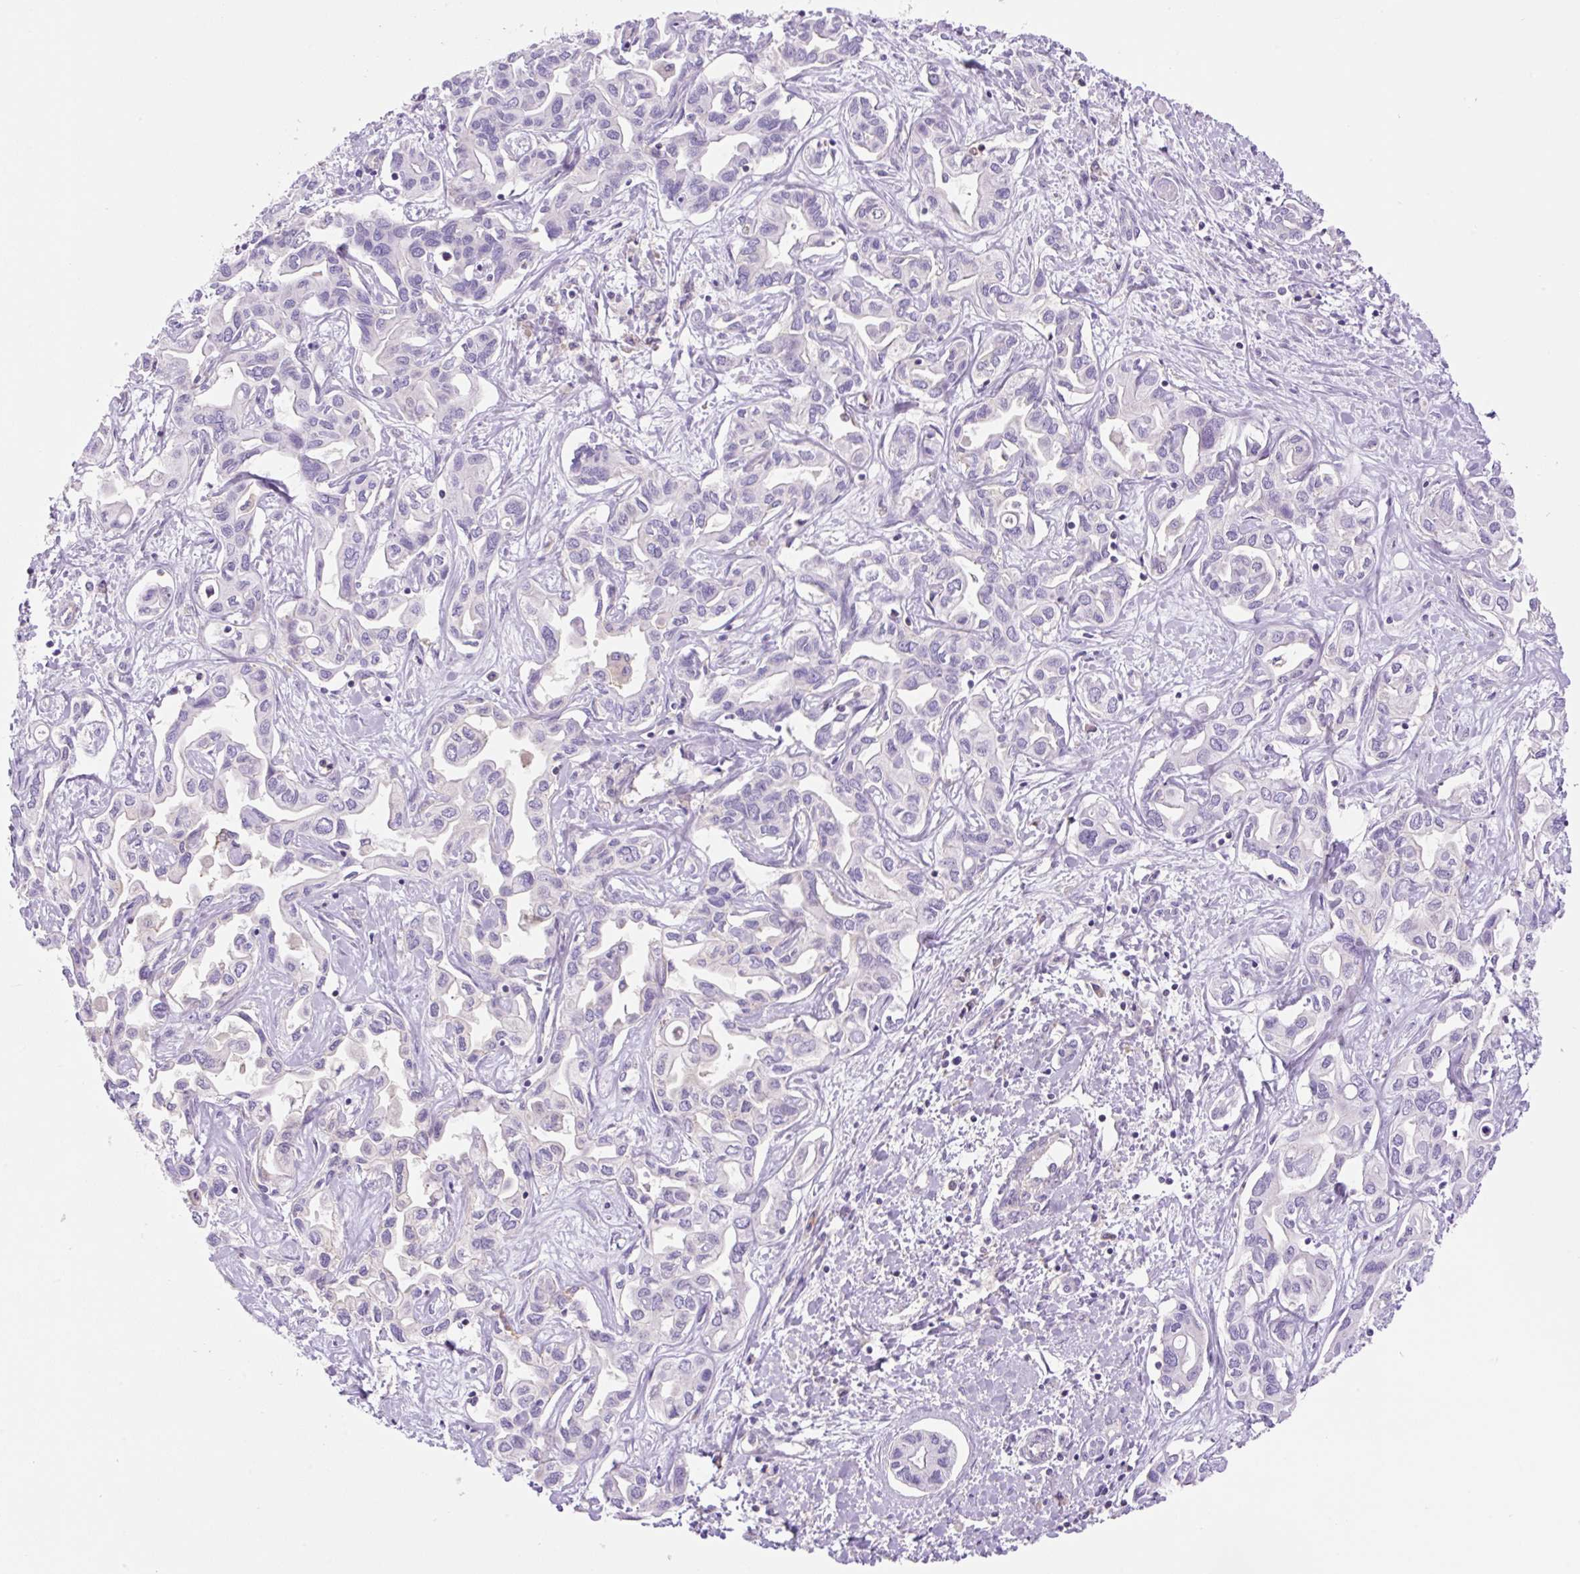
{"staining": {"intensity": "negative", "quantity": "none", "location": "none"}, "tissue": "liver cancer", "cell_type": "Tumor cells", "image_type": "cancer", "snomed": [{"axis": "morphology", "description": "Cholangiocarcinoma"}, {"axis": "topography", "description": "Liver"}], "caption": "Tumor cells are negative for brown protein staining in cholangiocarcinoma (liver).", "gene": "DNM2", "patient": {"sex": "female", "age": 64}}